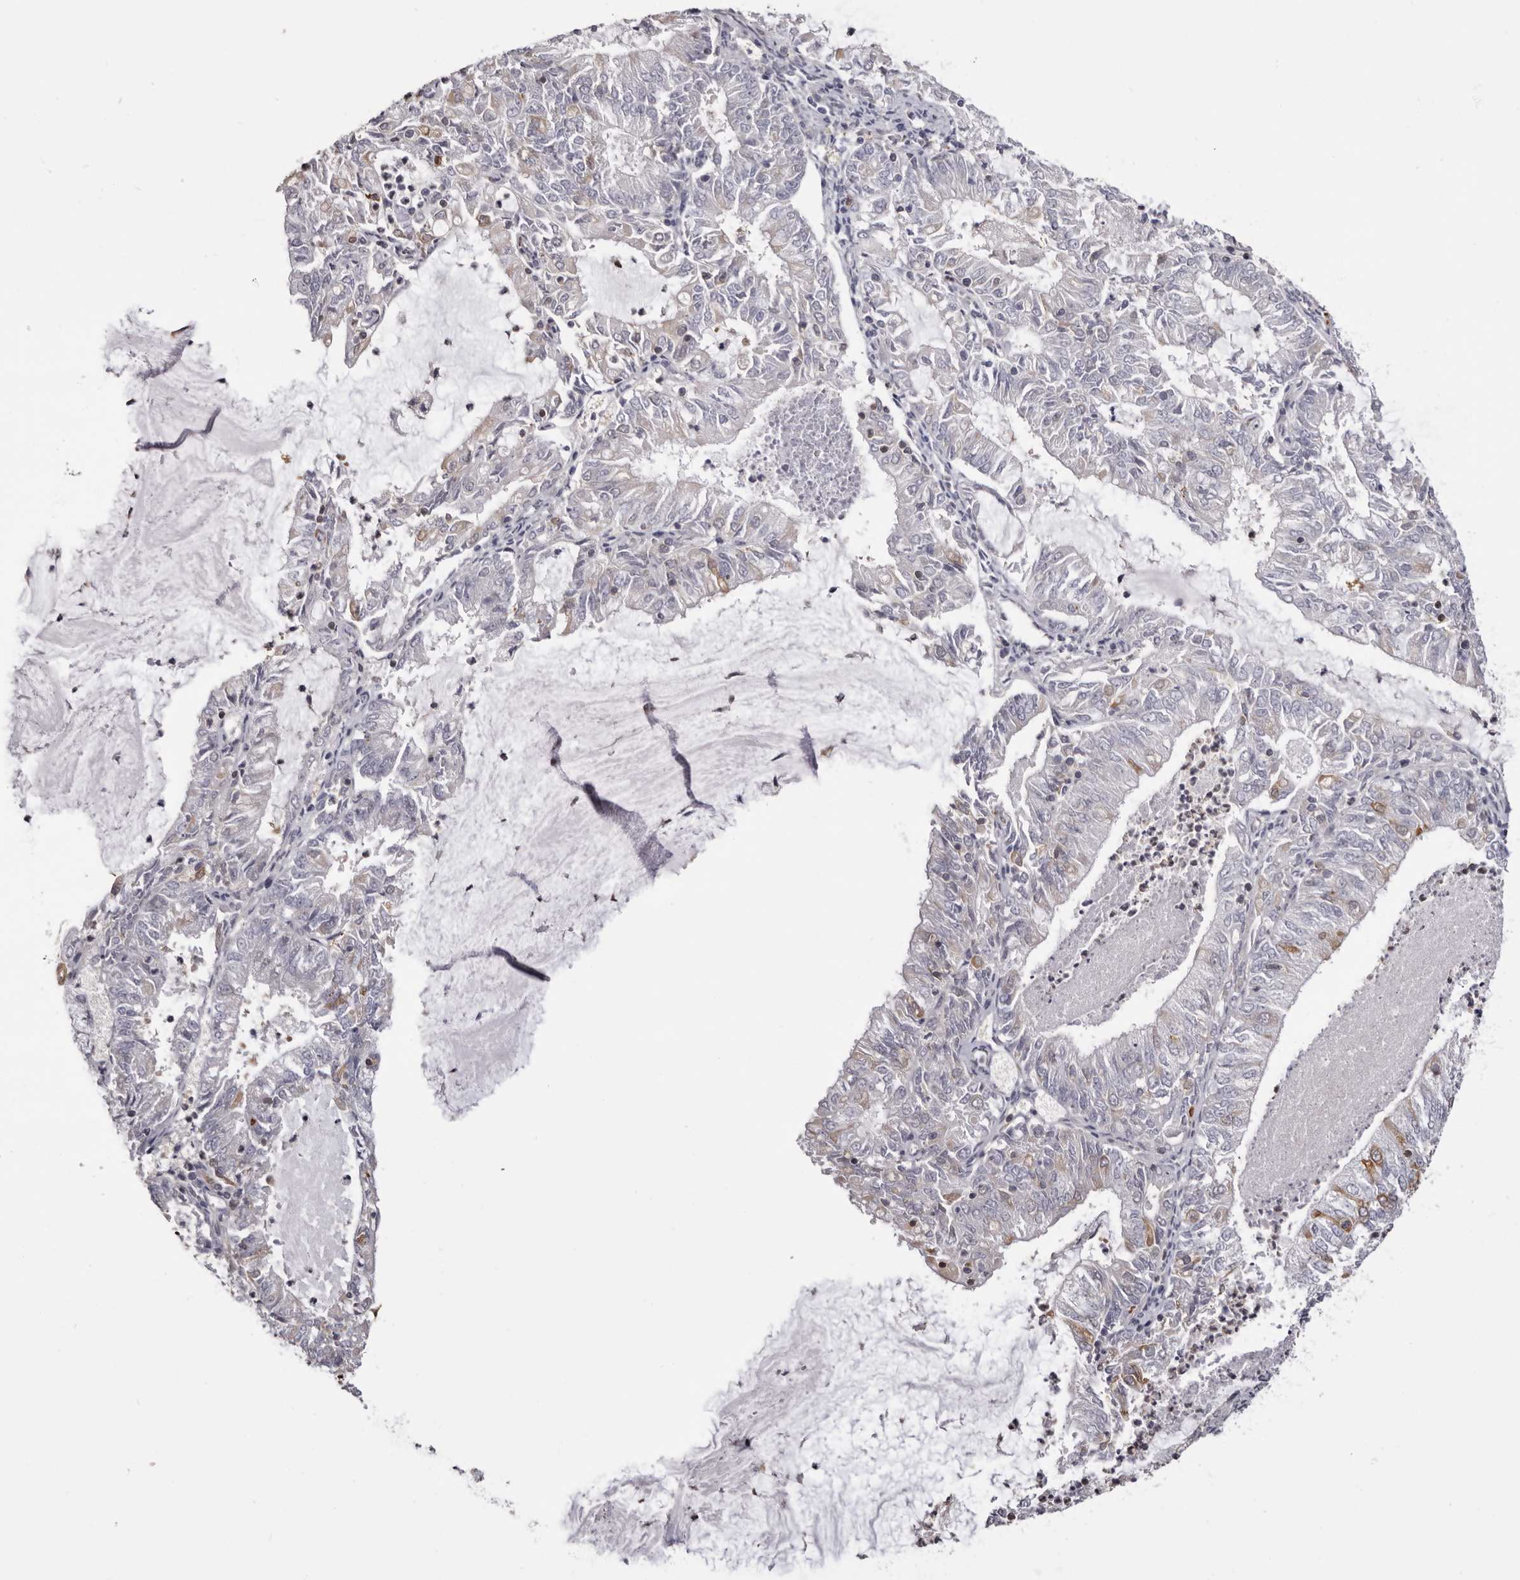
{"staining": {"intensity": "weak", "quantity": "<25%", "location": "cytoplasmic/membranous"}, "tissue": "endometrial cancer", "cell_type": "Tumor cells", "image_type": "cancer", "snomed": [{"axis": "morphology", "description": "Adenocarcinoma, NOS"}, {"axis": "topography", "description": "Endometrium"}], "caption": "This is a photomicrograph of IHC staining of endometrial cancer, which shows no expression in tumor cells.", "gene": "TNNI1", "patient": {"sex": "female", "age": 57}}